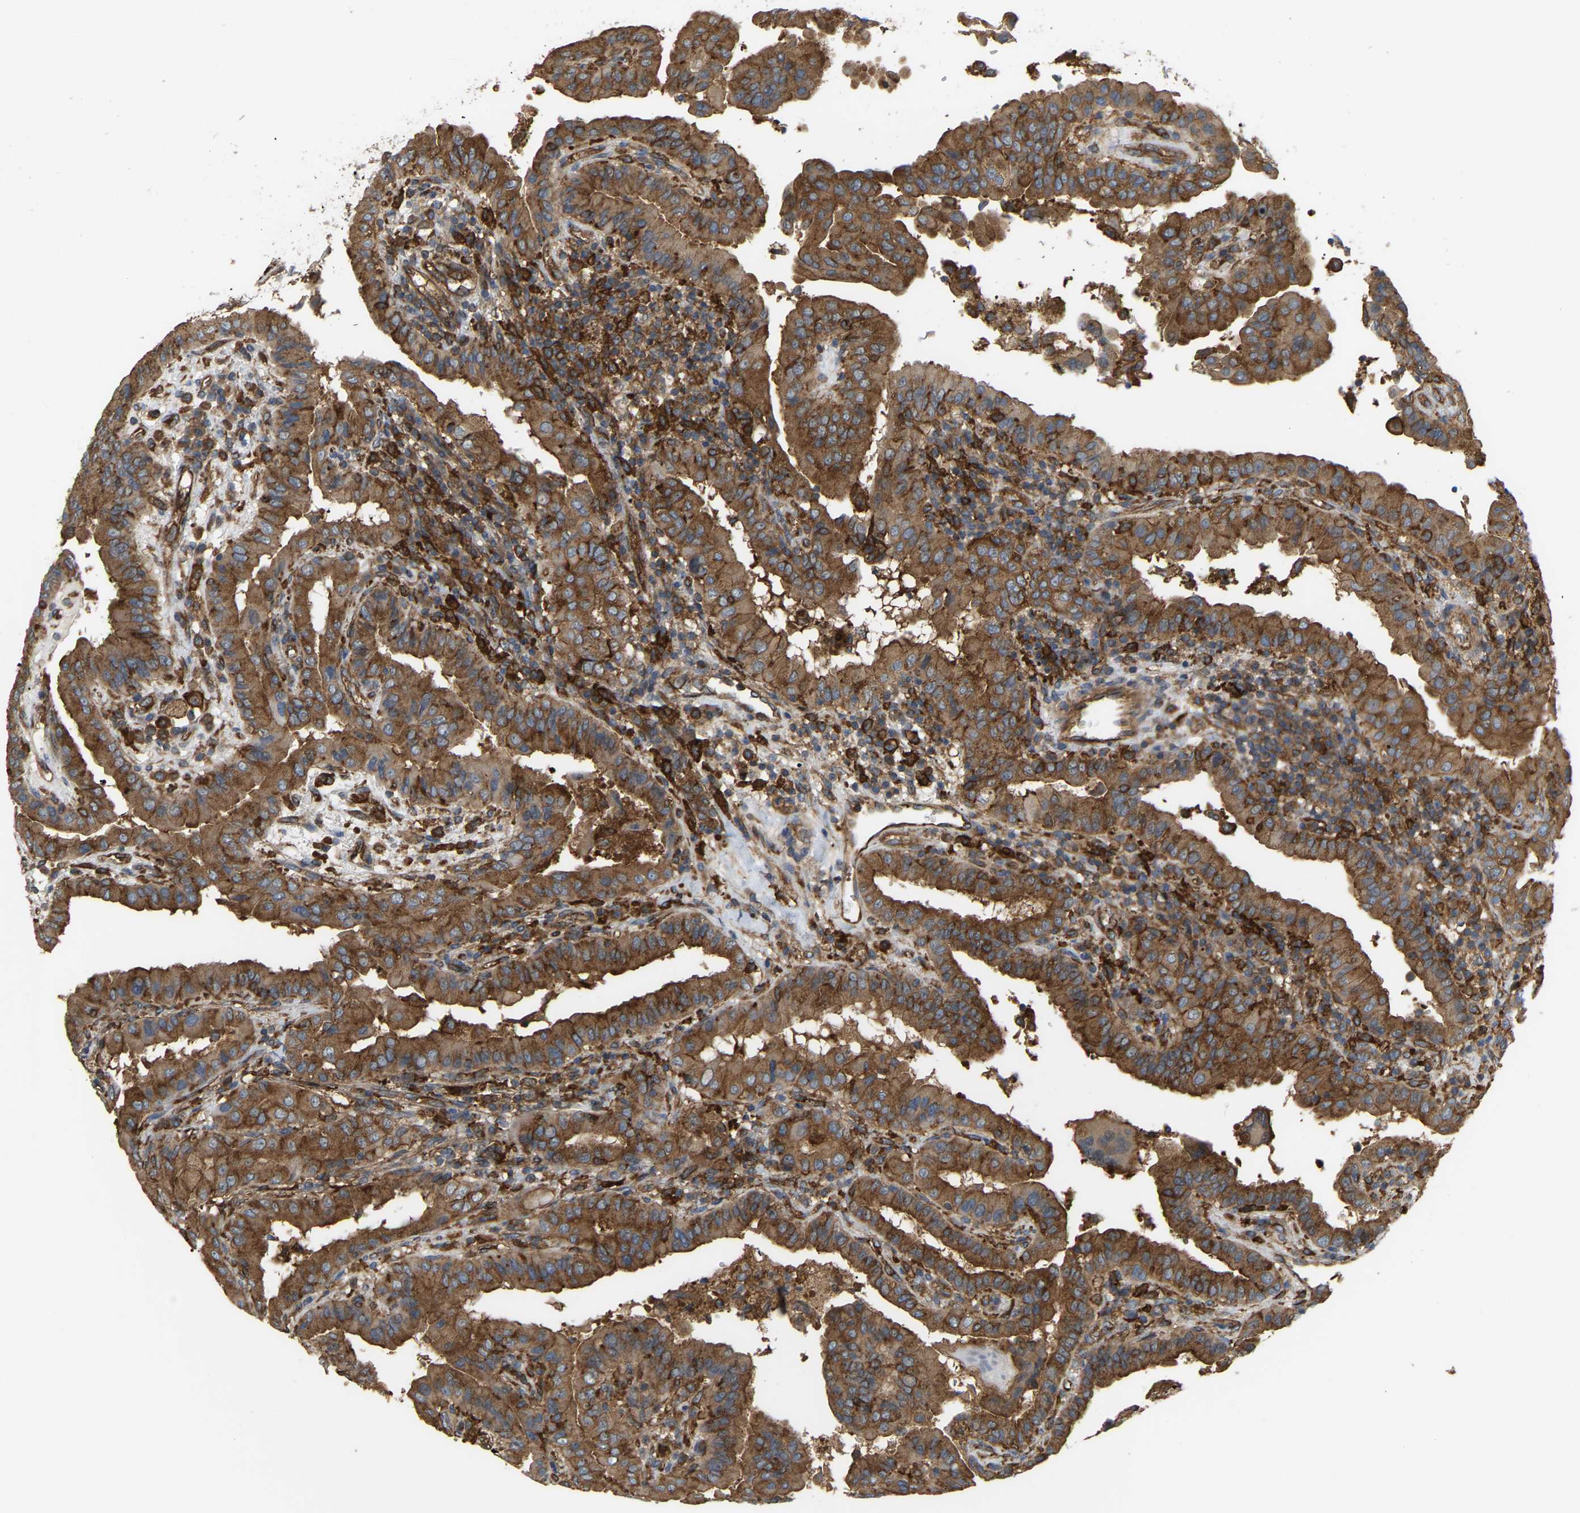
{"staining": {"intensity": "strong", "quantity": ">75%", "location": "cytoplasmic/membranous"}, "tissue": "thyroid cancer", "cell_type": "Tumor cells", "image_type": "cancer", "snomed": [{"axis": "morphology", "description": "Papillary adenocarcinoma, NOS"}, {"axis": "topography", "description": "Thyroid gland"}], "caption": "Immunohistochemistry (IHC) staining of thyroid cancer (papillary adenocarcinoma), which exhibits high levels of strong cytoplasmic/membranous positivity in about >75% of tumor cells indicating strong cytoplasmic/membranous protein staining. The staining was performed using DAB (brown) for protein detection and nuclei were counterstained in hematoxylin (blue).", "gene": "PICALM", "patient": {"sex": "male", "age": 33}}